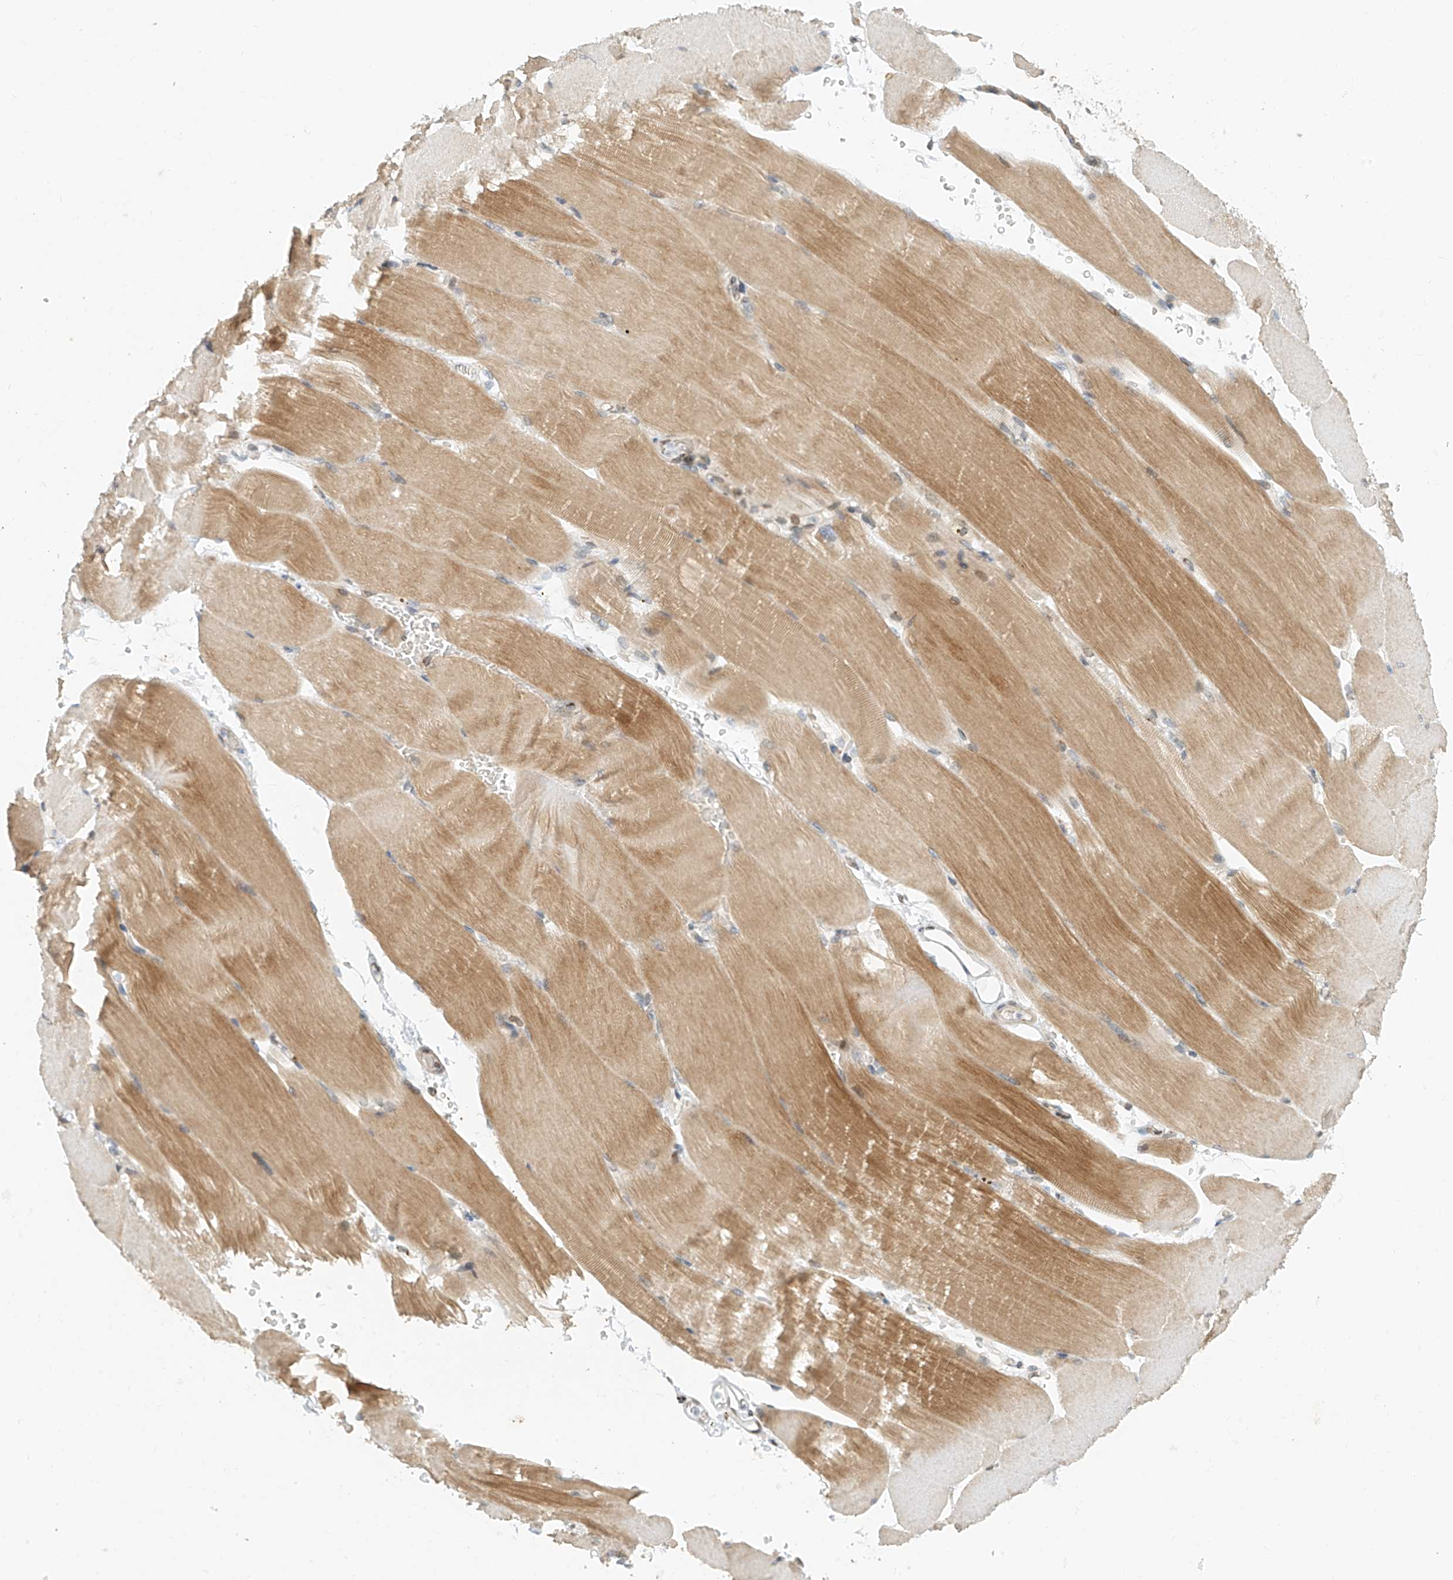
{"staining": {"intensity": "moderate", "quantity": "25%-75%", "location": "cytoplasmic/membranous"}, "tissue": "skeletal muscle", "cell_type": "Myocytes", "image_type": "normal", "snomed": [{"axis": "morphology", "description": "Normal tissue, NOS"}, {"axis": "topography", "description": "Skeletal muscle"}, {"axis": "topography", "description": "Parathyroid gland"}], "caption": "Immunohistochemistry (IHC) staining of benign skeletal muscle, which demonstrates medium levels of moderate cytoplasmic/membranous staining in about 25%-75% of myocytes indicating moderate cytoplasmic/membranous protein expression. The staining was performed using DAB (3,3'-diaminobenzidine) (brown) for protein detection and nuclei were counterstained in hematoxylin (blue).", "gene": "STARD9", "patient": {"sex": "female", "age": 37}}